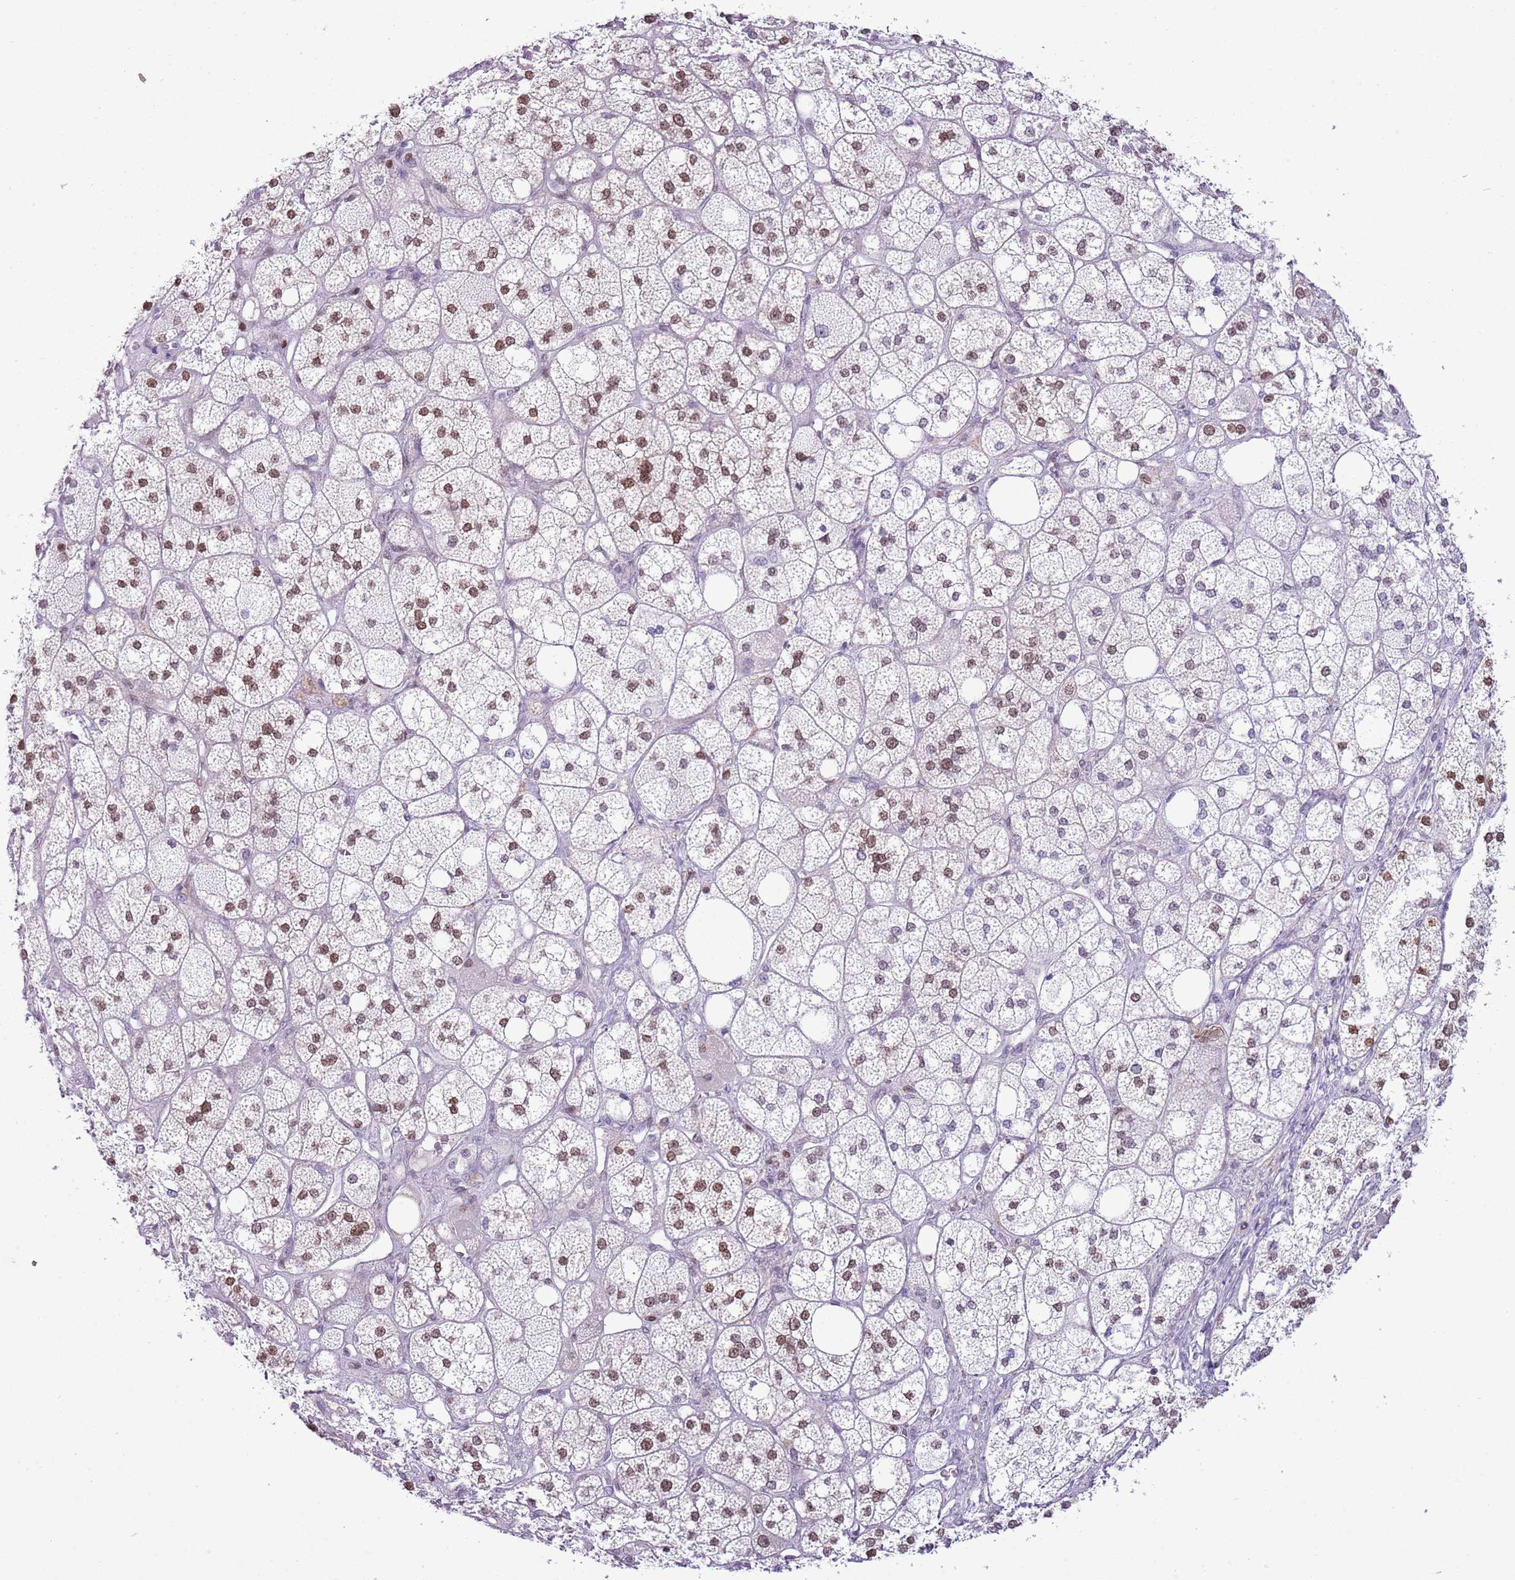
{"staining": {"intensity": "moderate", "quantity": ">75%", "location": "nuclear"}, "tissue": "adrenal gland", "cell_type": "Glandular cells", "image_type": "normal", "snomed": [{"axis": "morphology", "description": "Normal tissue, NOS"}, {"axis": "topography", "description": "Adrenal gland"}], "caption": "Immunohistochemical staining of benign human adrenal gland reveals moderate nuclear protein positivity in about >75% of glandular cells.", "gene": "SELENOH", "patient": {"sex": "male", "age": 61}}